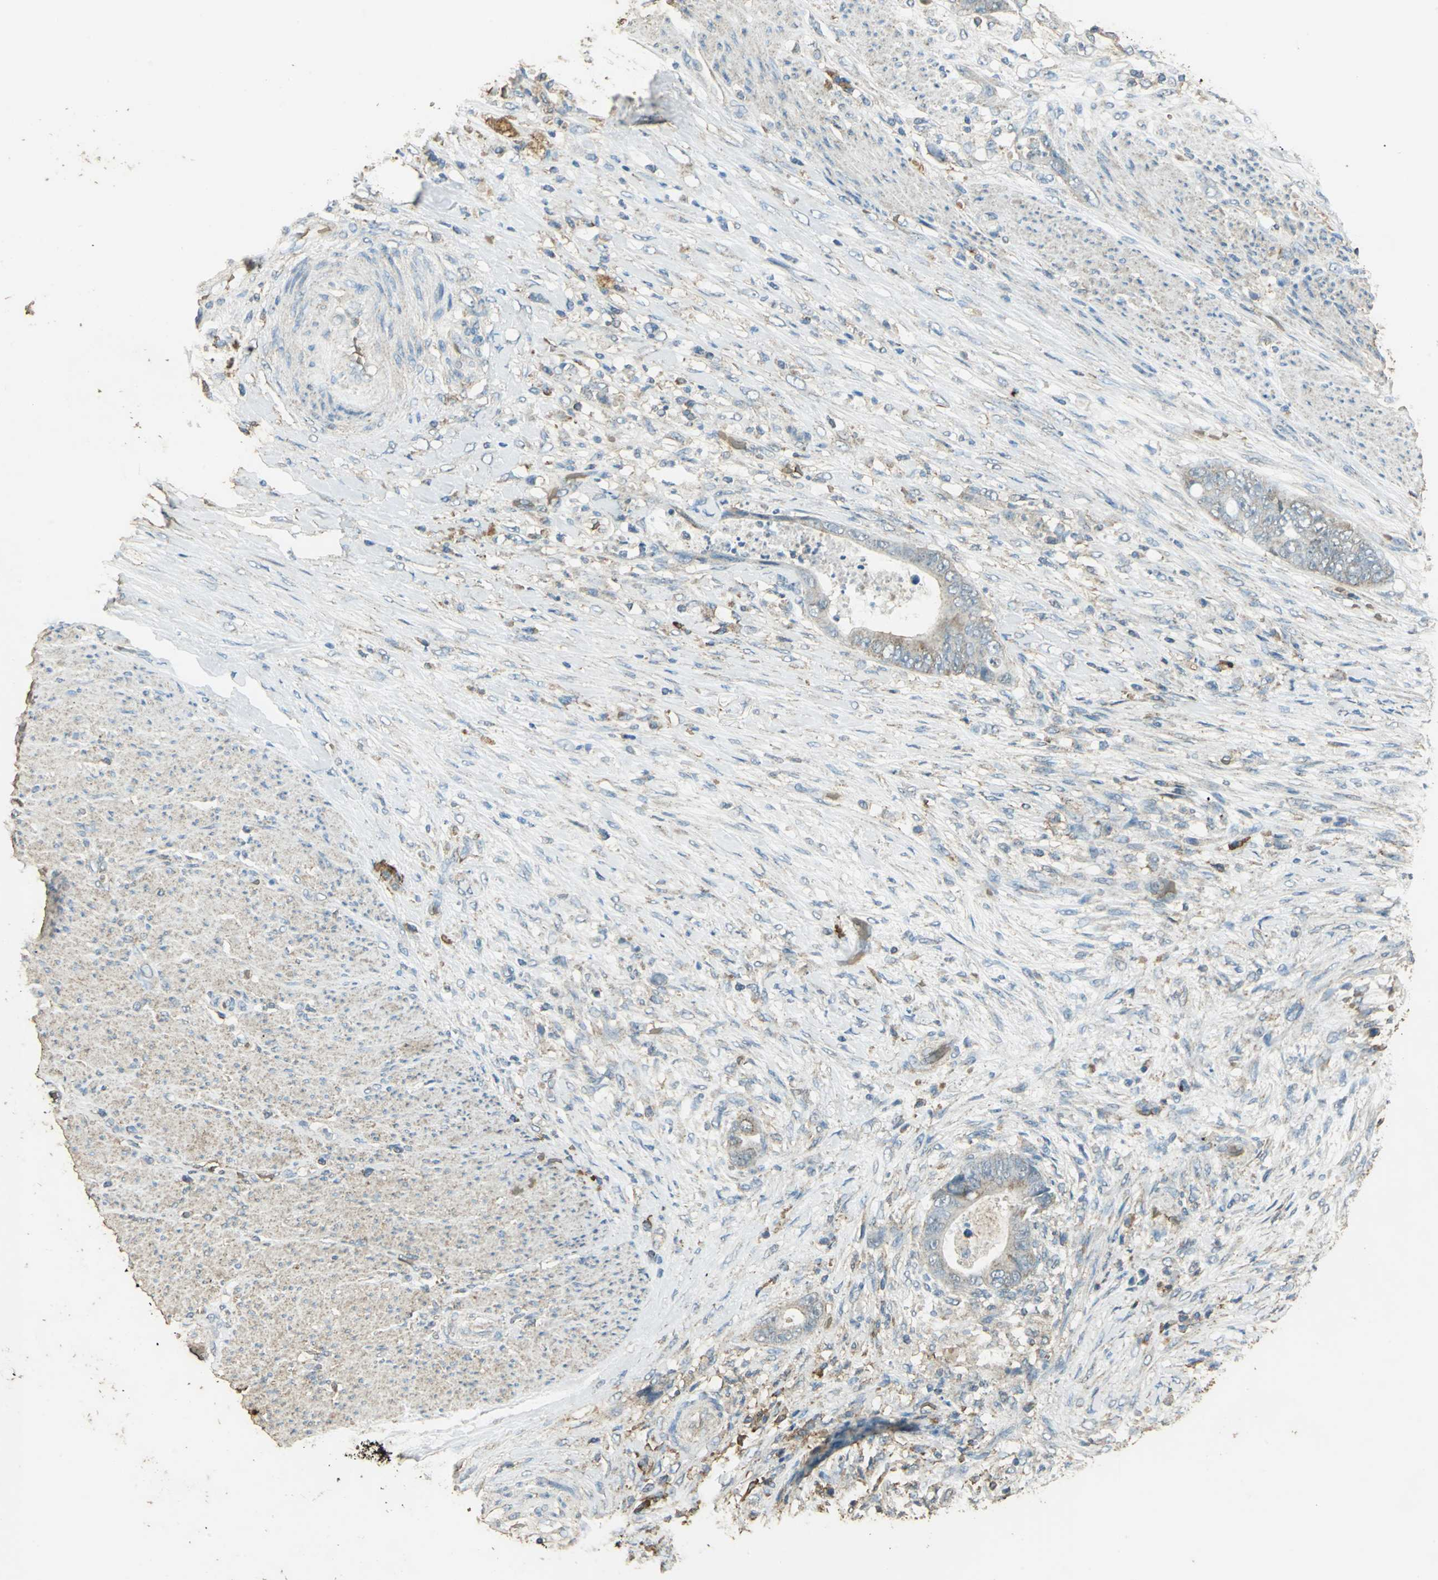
{"staining": {"intensity": "weak", "quantity": ">75%", "location": "cytoplasmic/membranous"}, "tissue": "colorectal cancer", "cell_type": "Tumor cells", "image_type": "cancer", "snomed": [{"axis": "morphology", "description": "Adenocarcinoma, NOS"}, {"axis": "topography", "description": "Rectum"}], "caption": "Approximately >75% of tumor cells in colorectal adenocarcinoma show weak cytoplasmic/membranous protein positivity as visualized by brown immunohistochemical staining.", "gene": "TRAPPC2", "patient": {"sex": "female", "age": 77}}